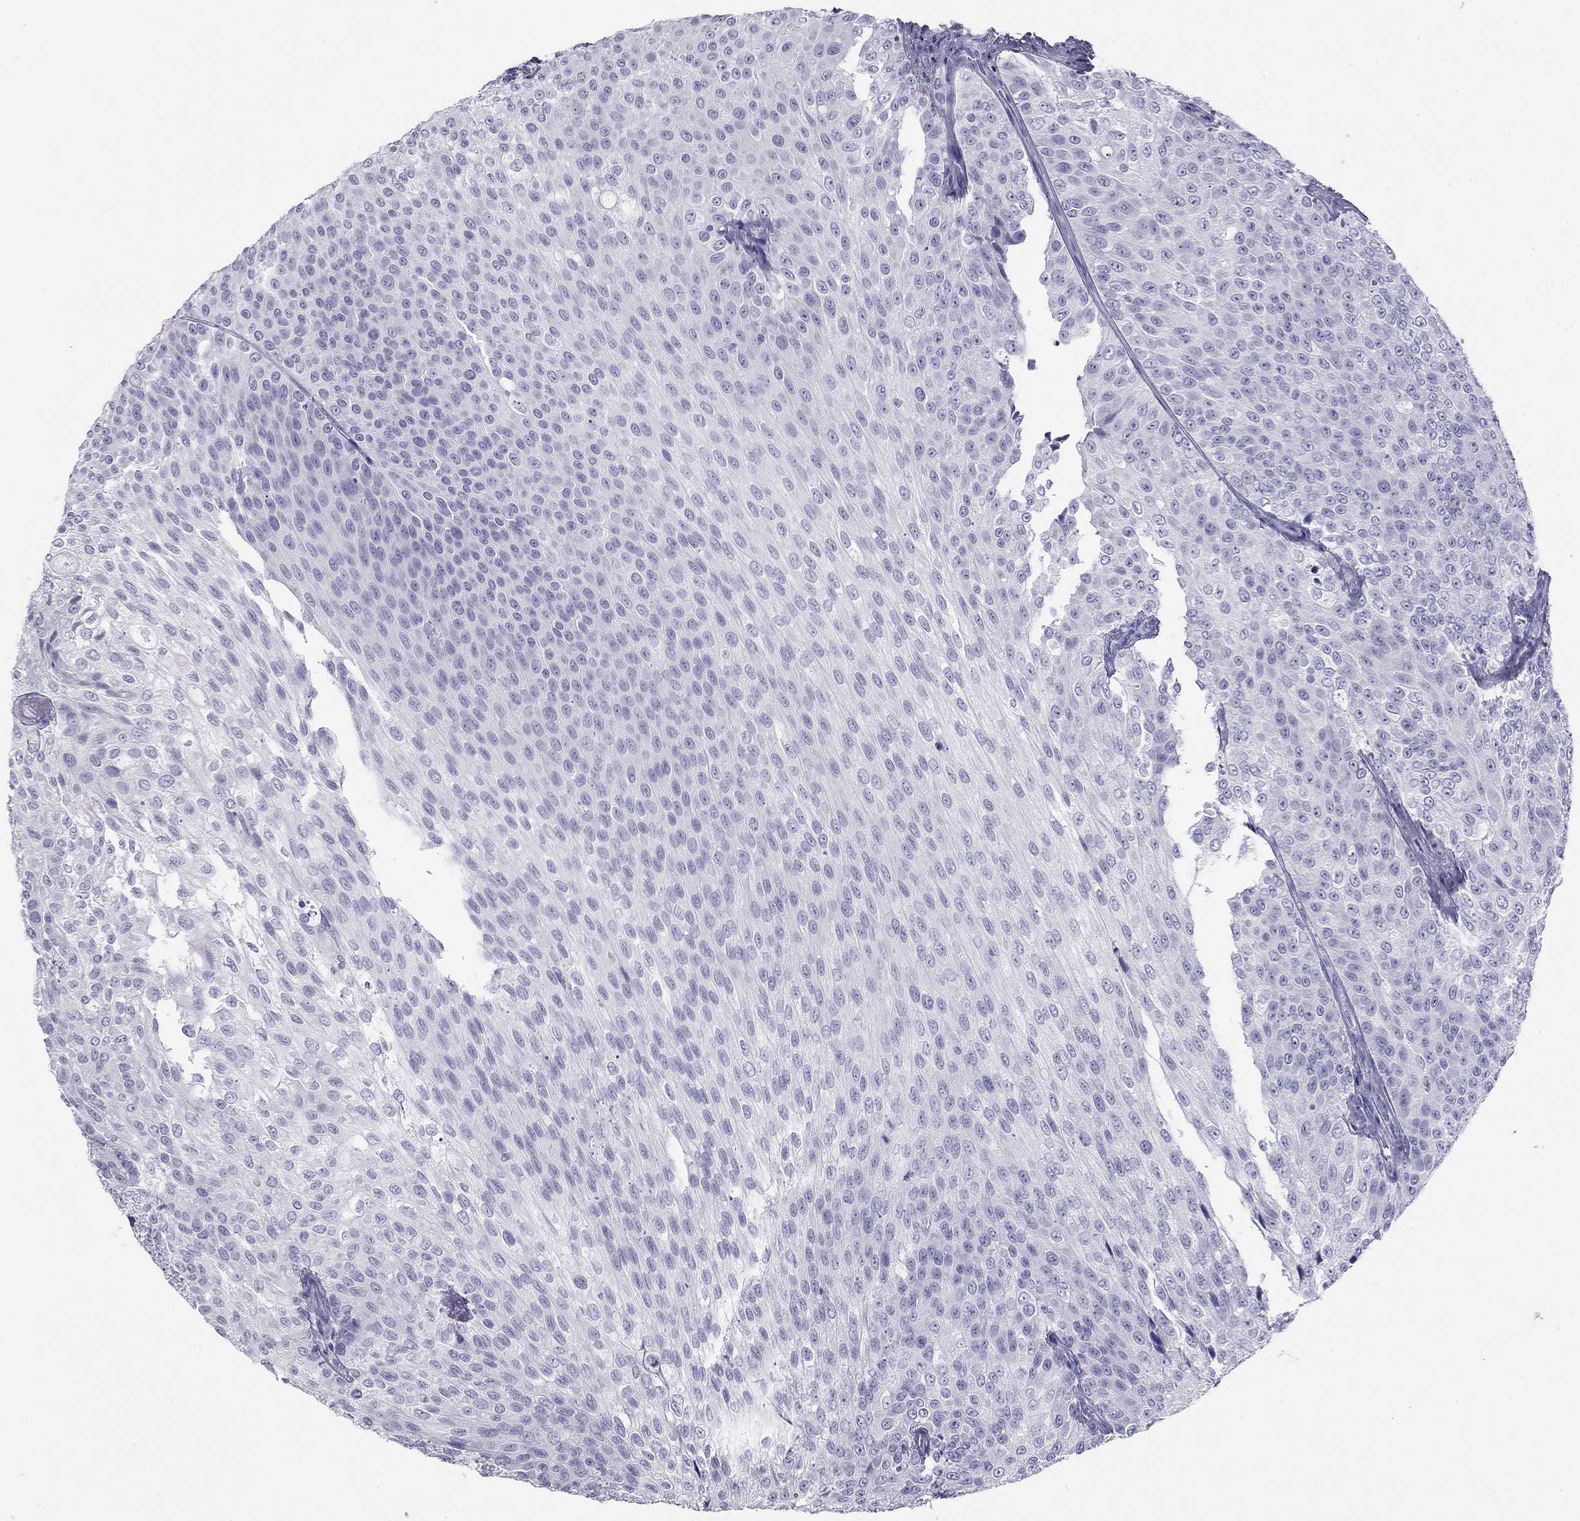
{"staining": {"intensity": "negative", "quantity": "none", "location": "none"}, "tissue": "urothelial cancer", "cell_type": "Tumor cells", "image_type": "cancer", "snomed": [{"axis": "morphology", "description": "Urothelial carcinoma, Low grade"}, {"axis": "topography", "description": "Ureter, NOS"}, {"axis": "topography", "description": "Urinary bladder"}], "caption": "A photomicrograph of human low-grade urothelial carcinoma is negative for staining in tumor cells.", "gene": "KLRG1", "patient": {"sex": "male", "age": 78}}